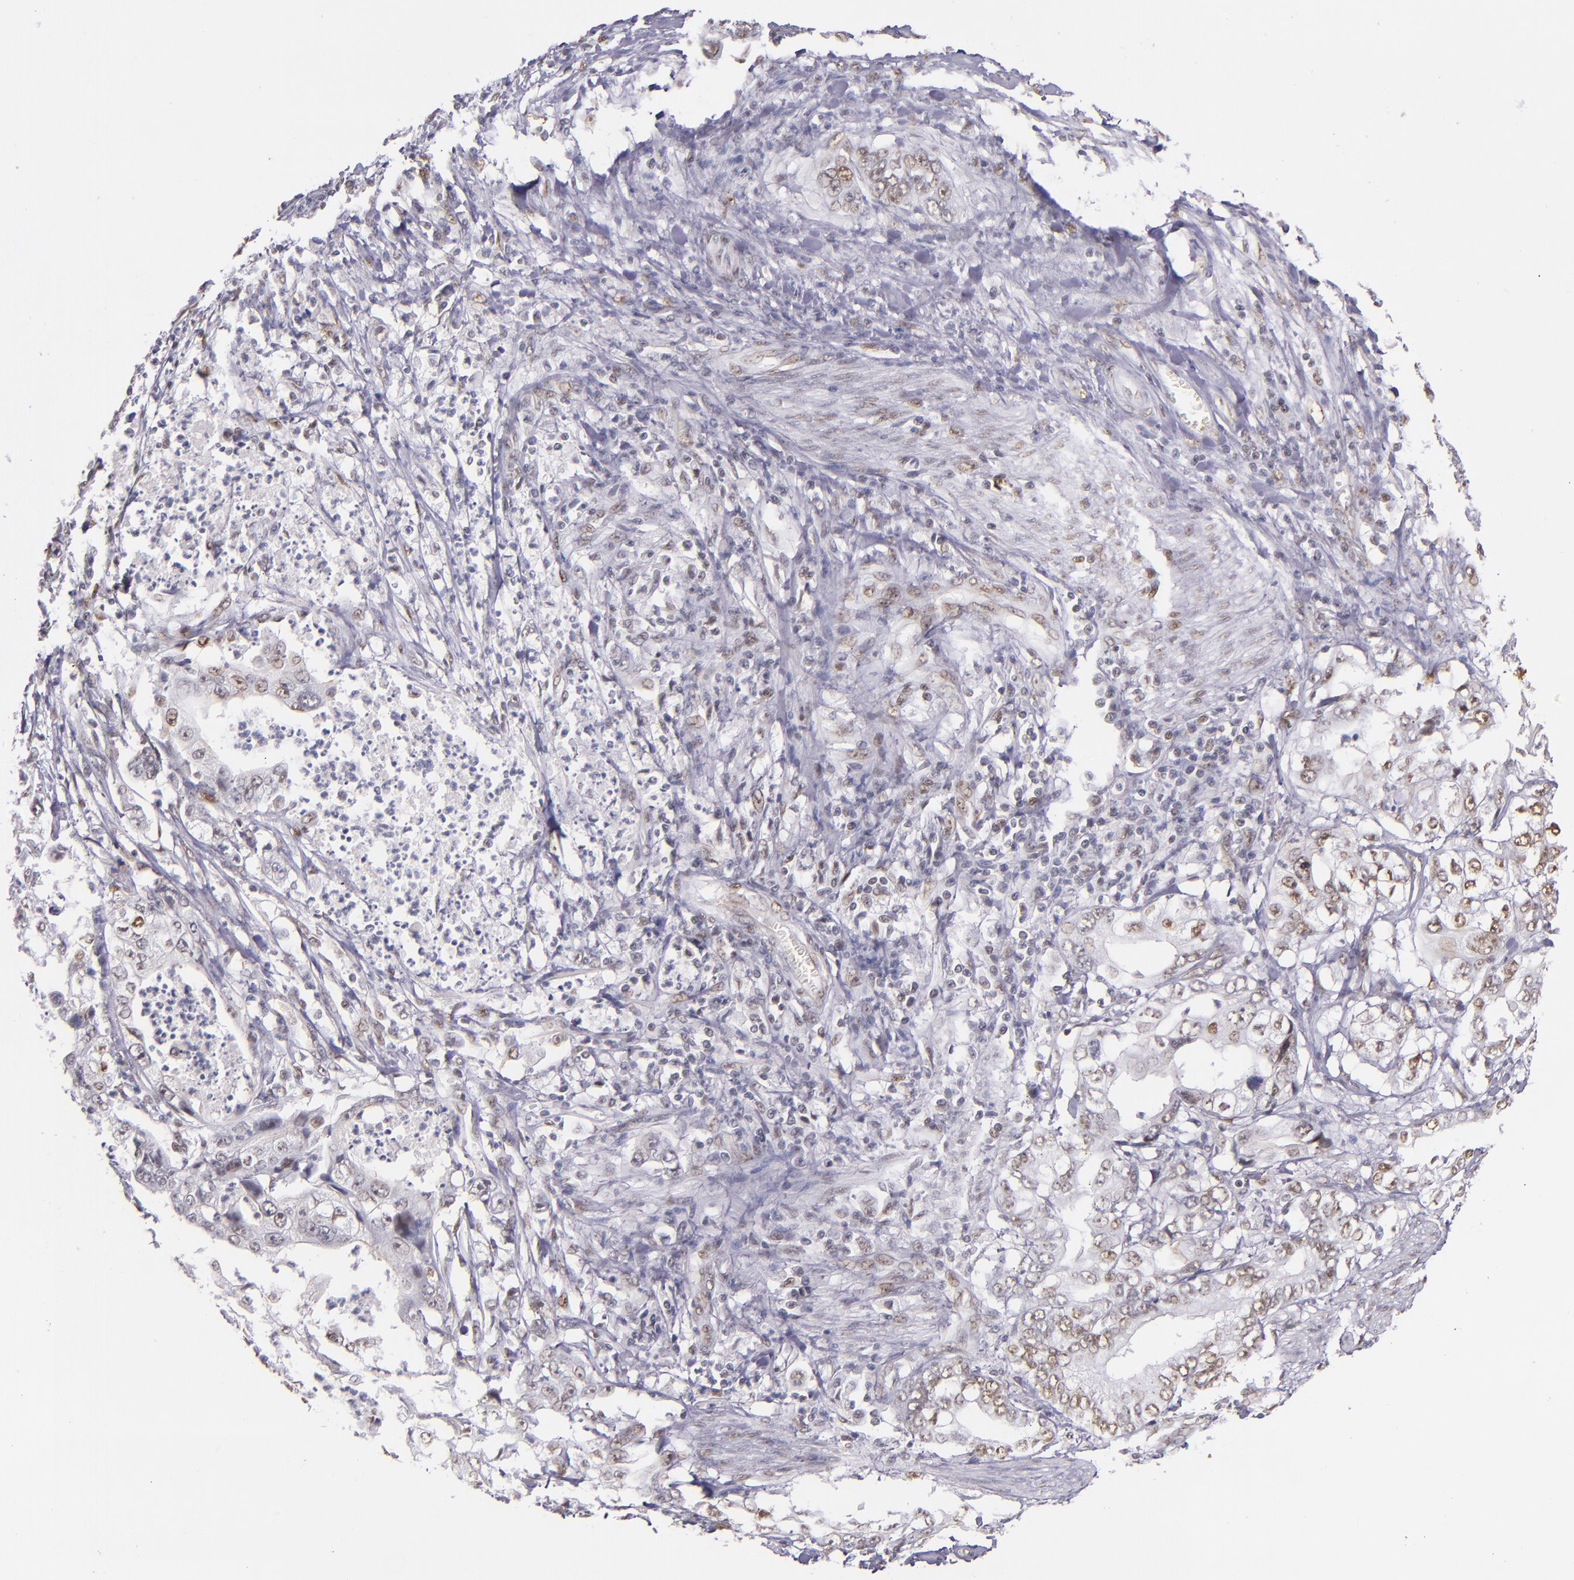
{"staining": {"intensity": "weak", "quantity": ">75%", "location": "nuclear"}, "tissue": "stomach cancer", "cell_type": "Tumor cells", "image_type": "cancer", "snomed": [{"axis": "morphology", "description": "Adenocarcinoma, NOS"}, {"axis": "topography", "description": "Pancreas"}, {"axis": "topography", "description": "Stomach, upper"}], "caption": "The image demonstrates immunohistochemical staining of stomach adenocarcinoma. There is weak nuclear staining is identified in about >75% of tumor cells.", "gene": "NCOR2", "patient": {"sex": "male", "age": 77}}